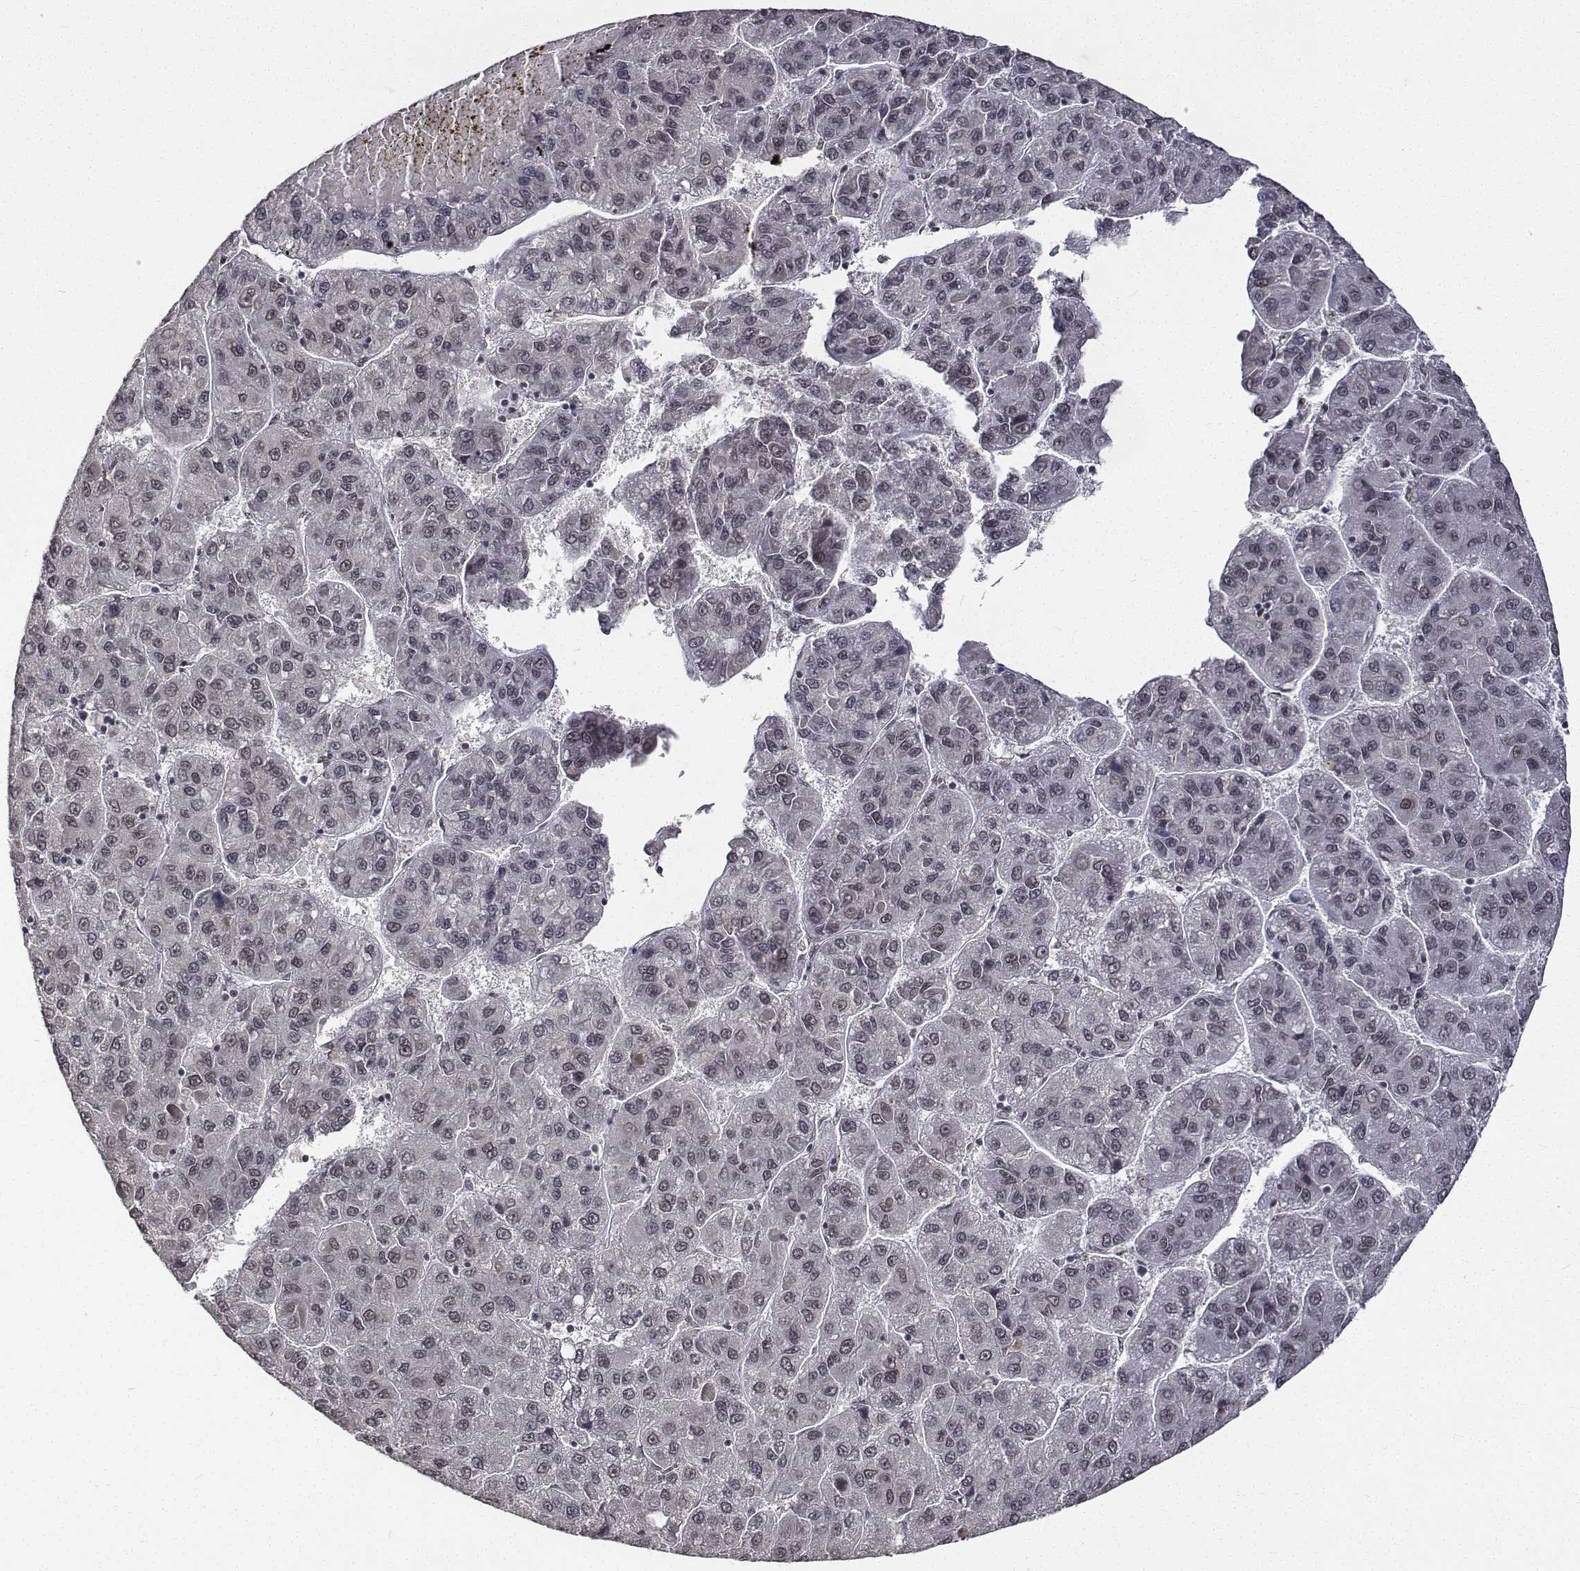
{"staining": {"intensity": "negative", "quantity": "none", "location": "none"}, "tissue": "liver cancer", "cell_type": "Tumor cells", "image_type": "cancer", "snomed": [{"axis": "morphology", "description": "Carcinoma, Hepatocellular, NOS"}, {"axis": "topography", "description": "Liver"}], "caption": "Immunohistochemistry (IHC) image of human liver hepatocellular carcinoma stained for a protein (brown), which shows no positivity in tumor cells. (DAB (3,3'-diaminobenzidine) immunohistochemistry (IHC), high magnification).", "gene": "ATRX", "patient": {"sex": "female", "age": 82}}